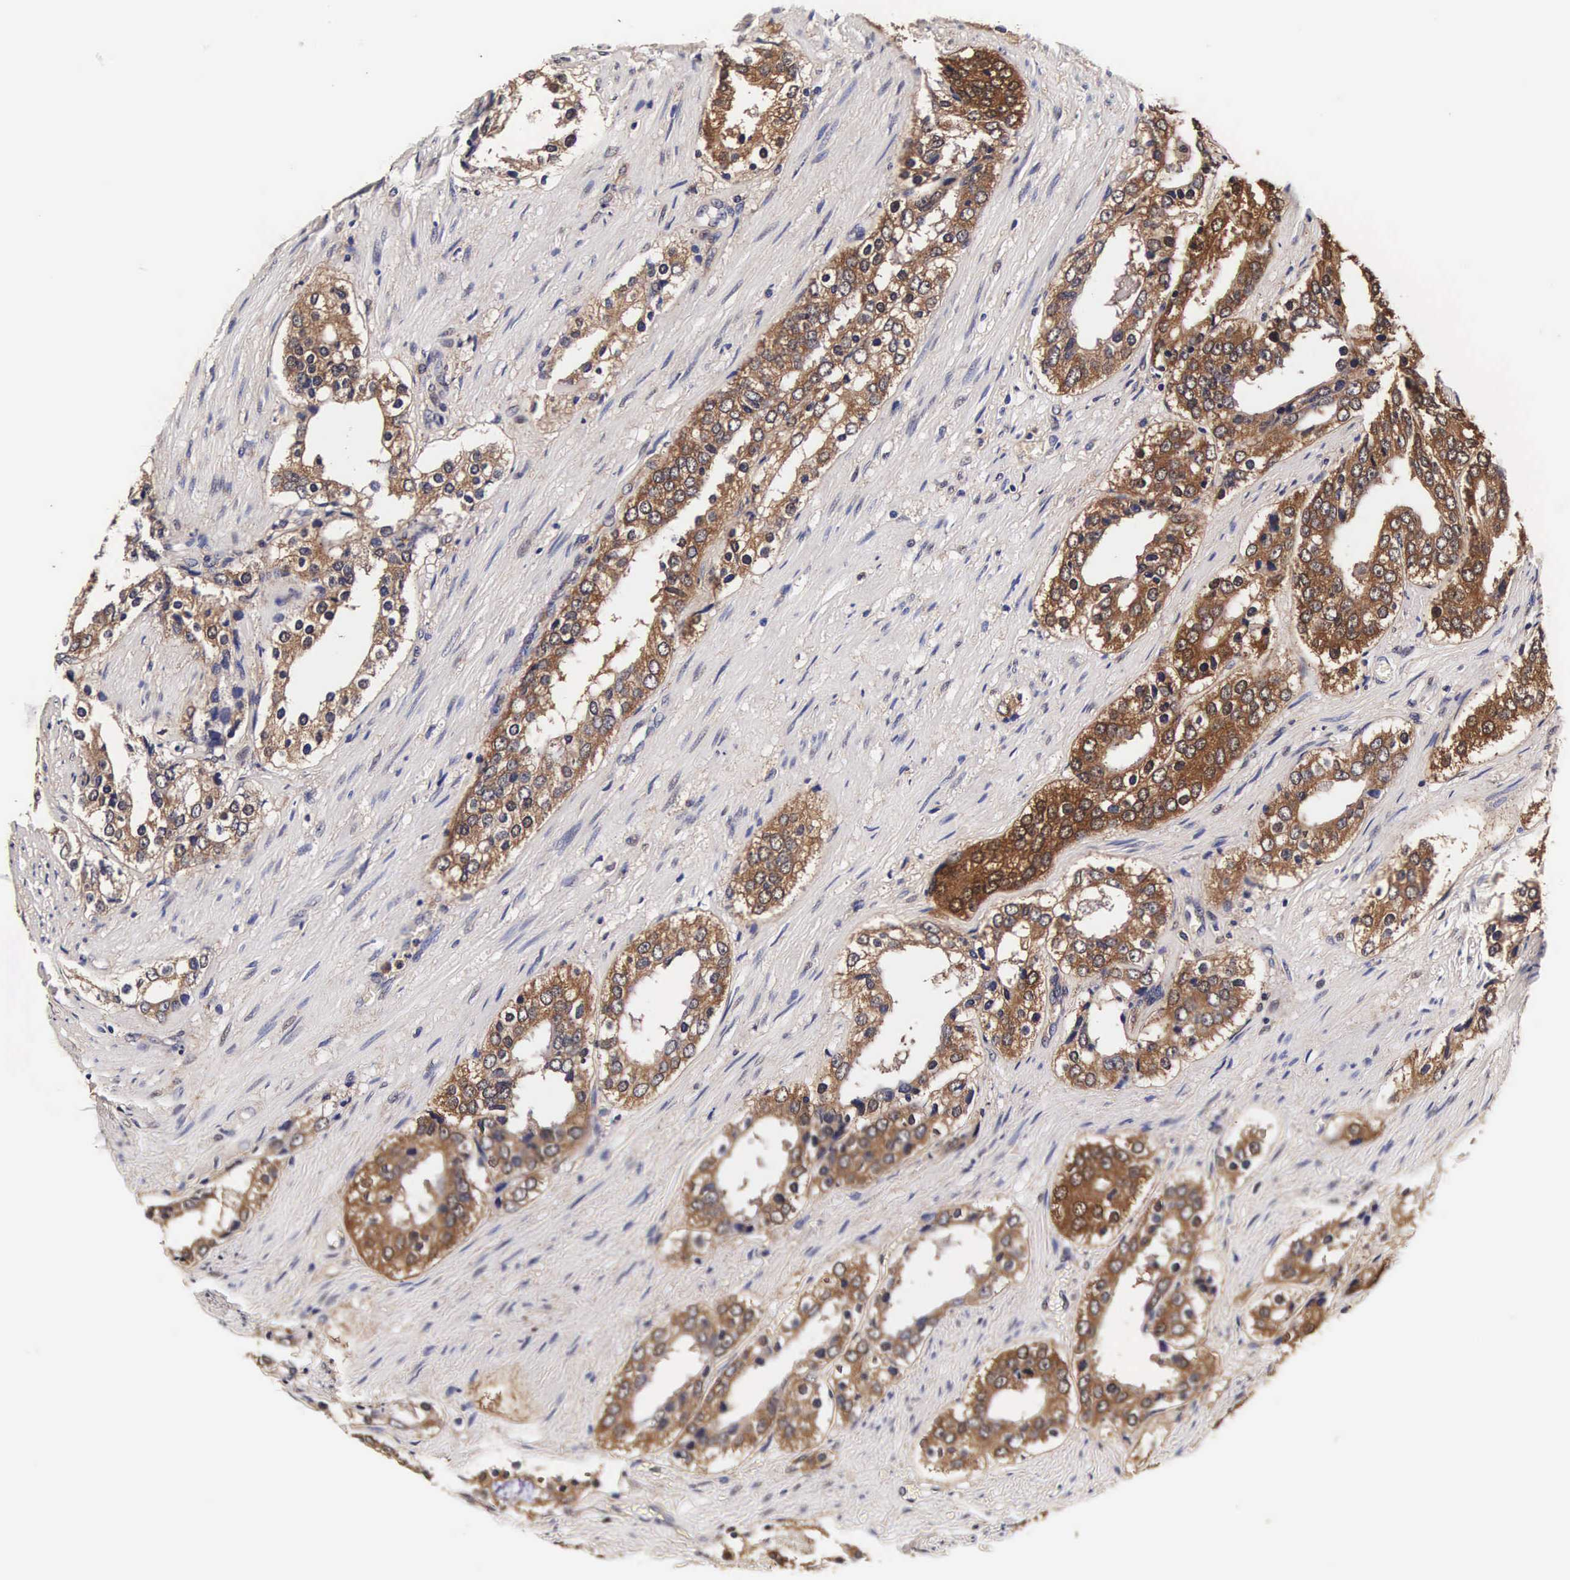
{"staining": {"intensity": "moderate", "quantity": ">75%", "location": "cytoplasmic/membranous,nuclear"}, "tissue": "prostate cancer", "cell_type": "Tumor cells", "image_type": "cancer", "snomed": [{"axis": "morphology", "description": "Adenocarcinoma, Medium grade"}, {"axis": "topography", "description": "Prostate"}], "caption": "Immunohistochemistry (IHC) of human prostate cancer exhibits medium levels of moderate cytoplasmic/membranous and nuclear expression in about >75% of tumor cells.", "gene": "TECPR2", "patient": {"sex": "male", "age": 73}}